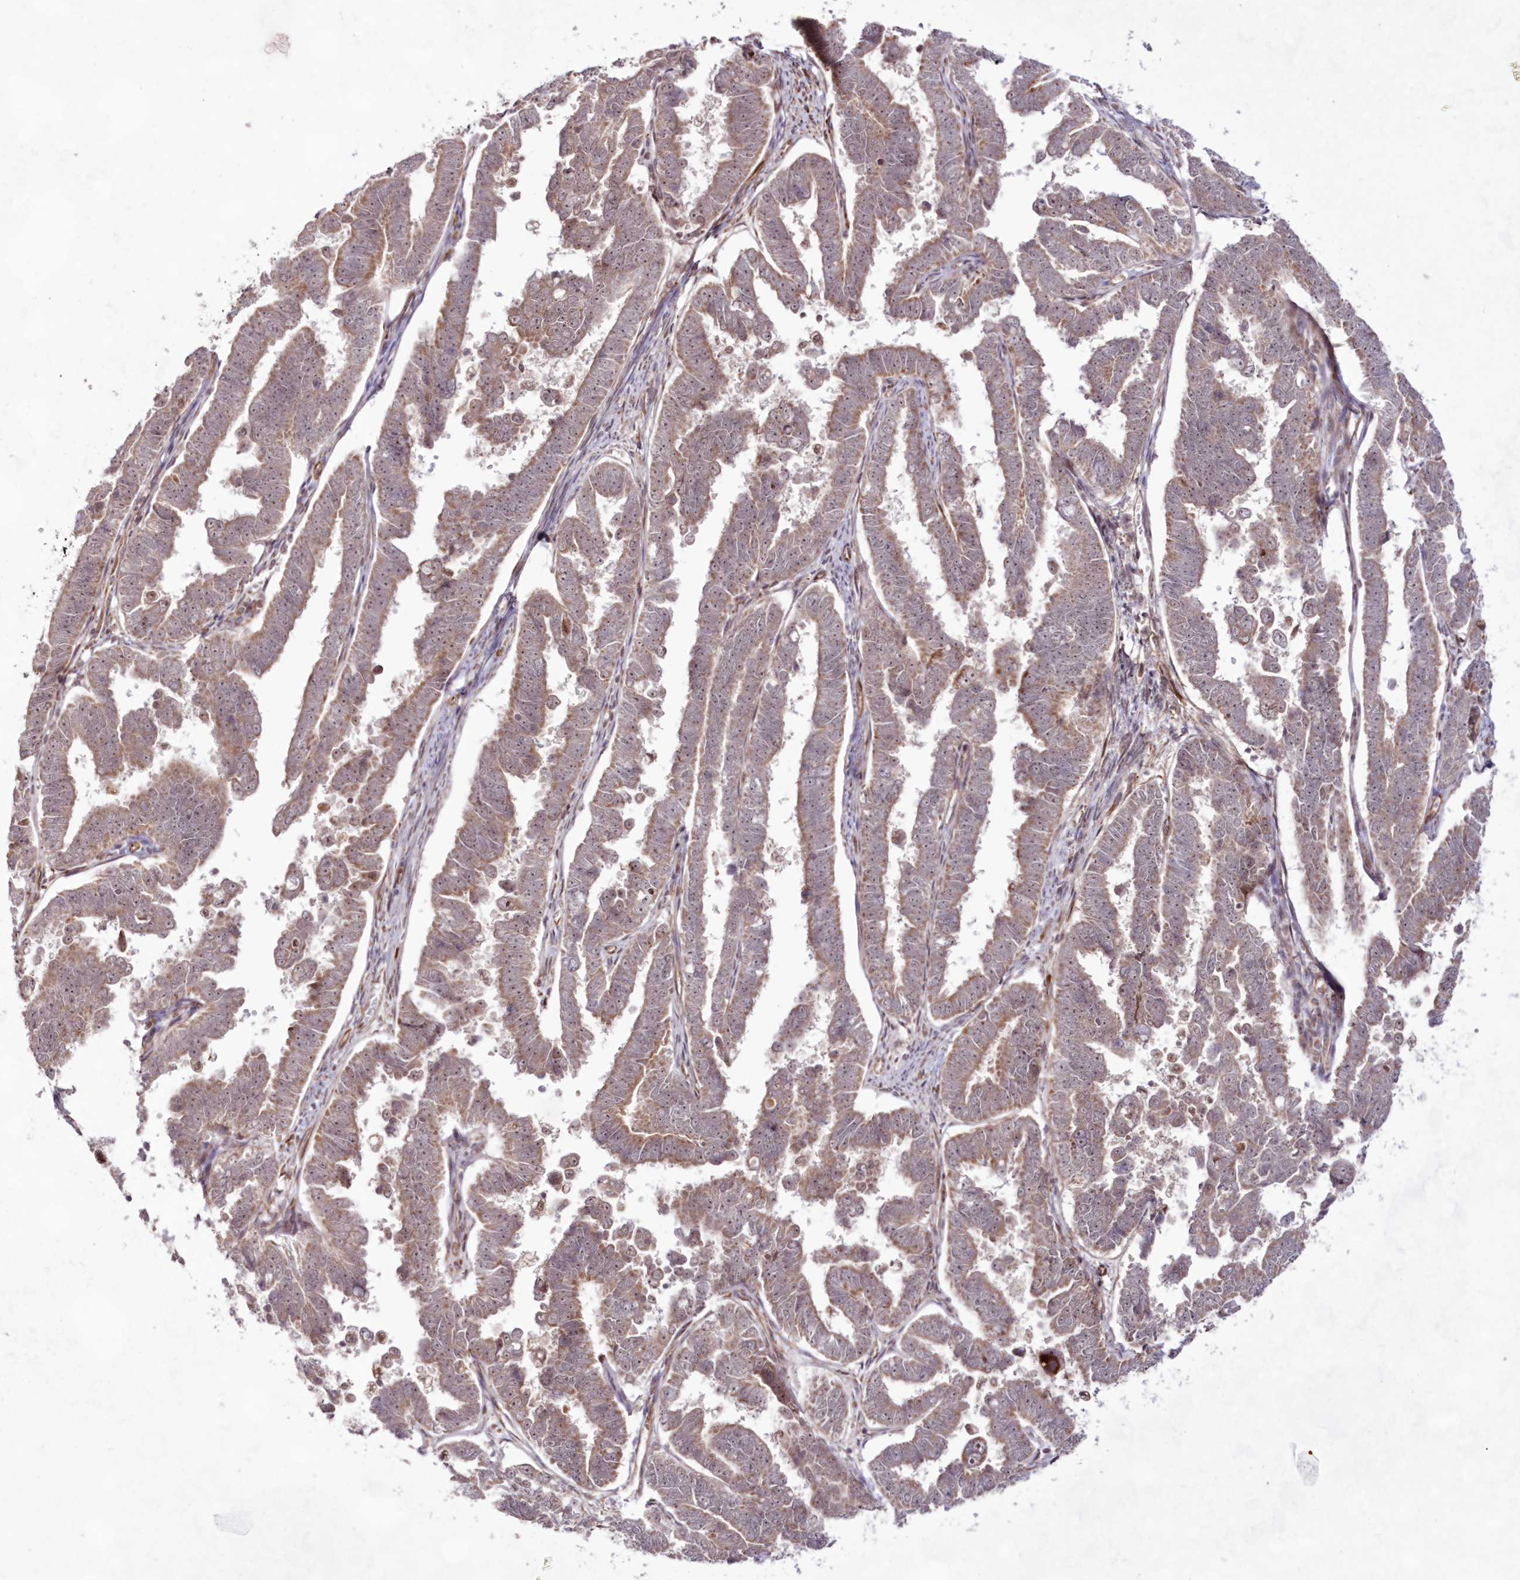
{"staining": {"intensity": "moderate", "quantity": ">75%", "location": "cytoplasmic/membranous"}, "tissue": "endometrial cancer", "cell_type": "Tumor cells", "image_type": "cancer", "snomed": [{"axis": "morphology", "description": "Adenocarcinoma, NOS"}, {"axis": "topography", "description": "Endometrium"}], "caption": "The histopathology image displays a brown stain indicating the presence of a protein in the cytoplasmic/membranous of tumor cells in endometrial cancer (adenocarcinoma).", "gene": "SNIP1", "patient": {"sex": "female", "age": 75}}